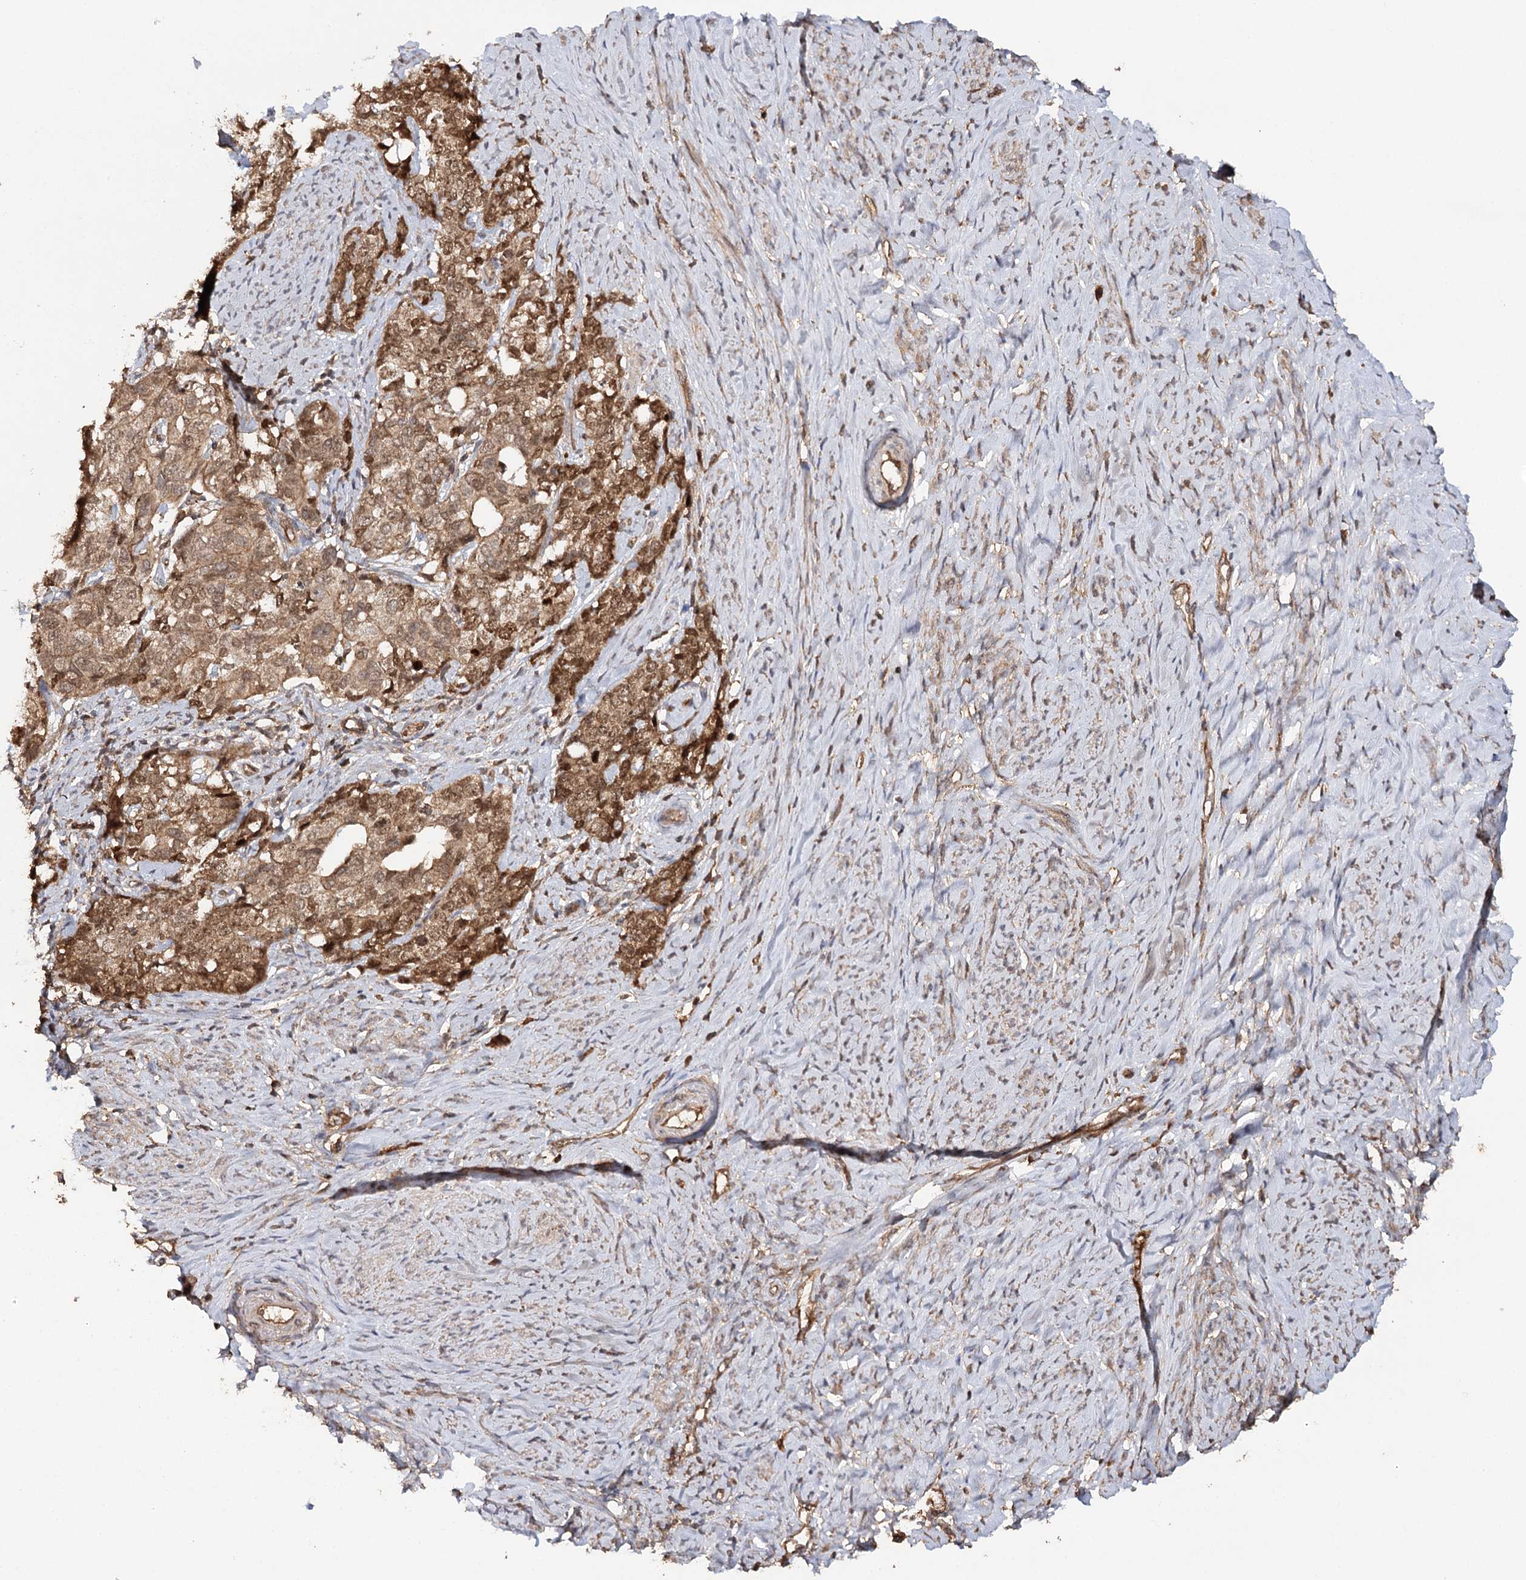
{"staining": {"intensity": "moderate", "quantity": ">75%", "location": "cytoplasmic/membranous,nuclear"}, "tissue": "cervical cancer", "cell_type": "Tumor cells", "image_type": "cancer", "snomed": [{"axis": "morphology", "description": "Squamous cell carcinoma, NOS"}, {"axis": "topography", "description": "Cervix"}], "caption": "Immunohistochemistry photomicrograph of neoplastic tissue: cervical cancer stained using IHC displays medium levels of moderate protein expression localized specifically in the cytoplasmic/membranous and nuclear of tumor cells, appearing as a cytoplasmic/membranous and nuclear brown color.", "gene": "BCR", "patient": {"sex": "female", "age": 63}}